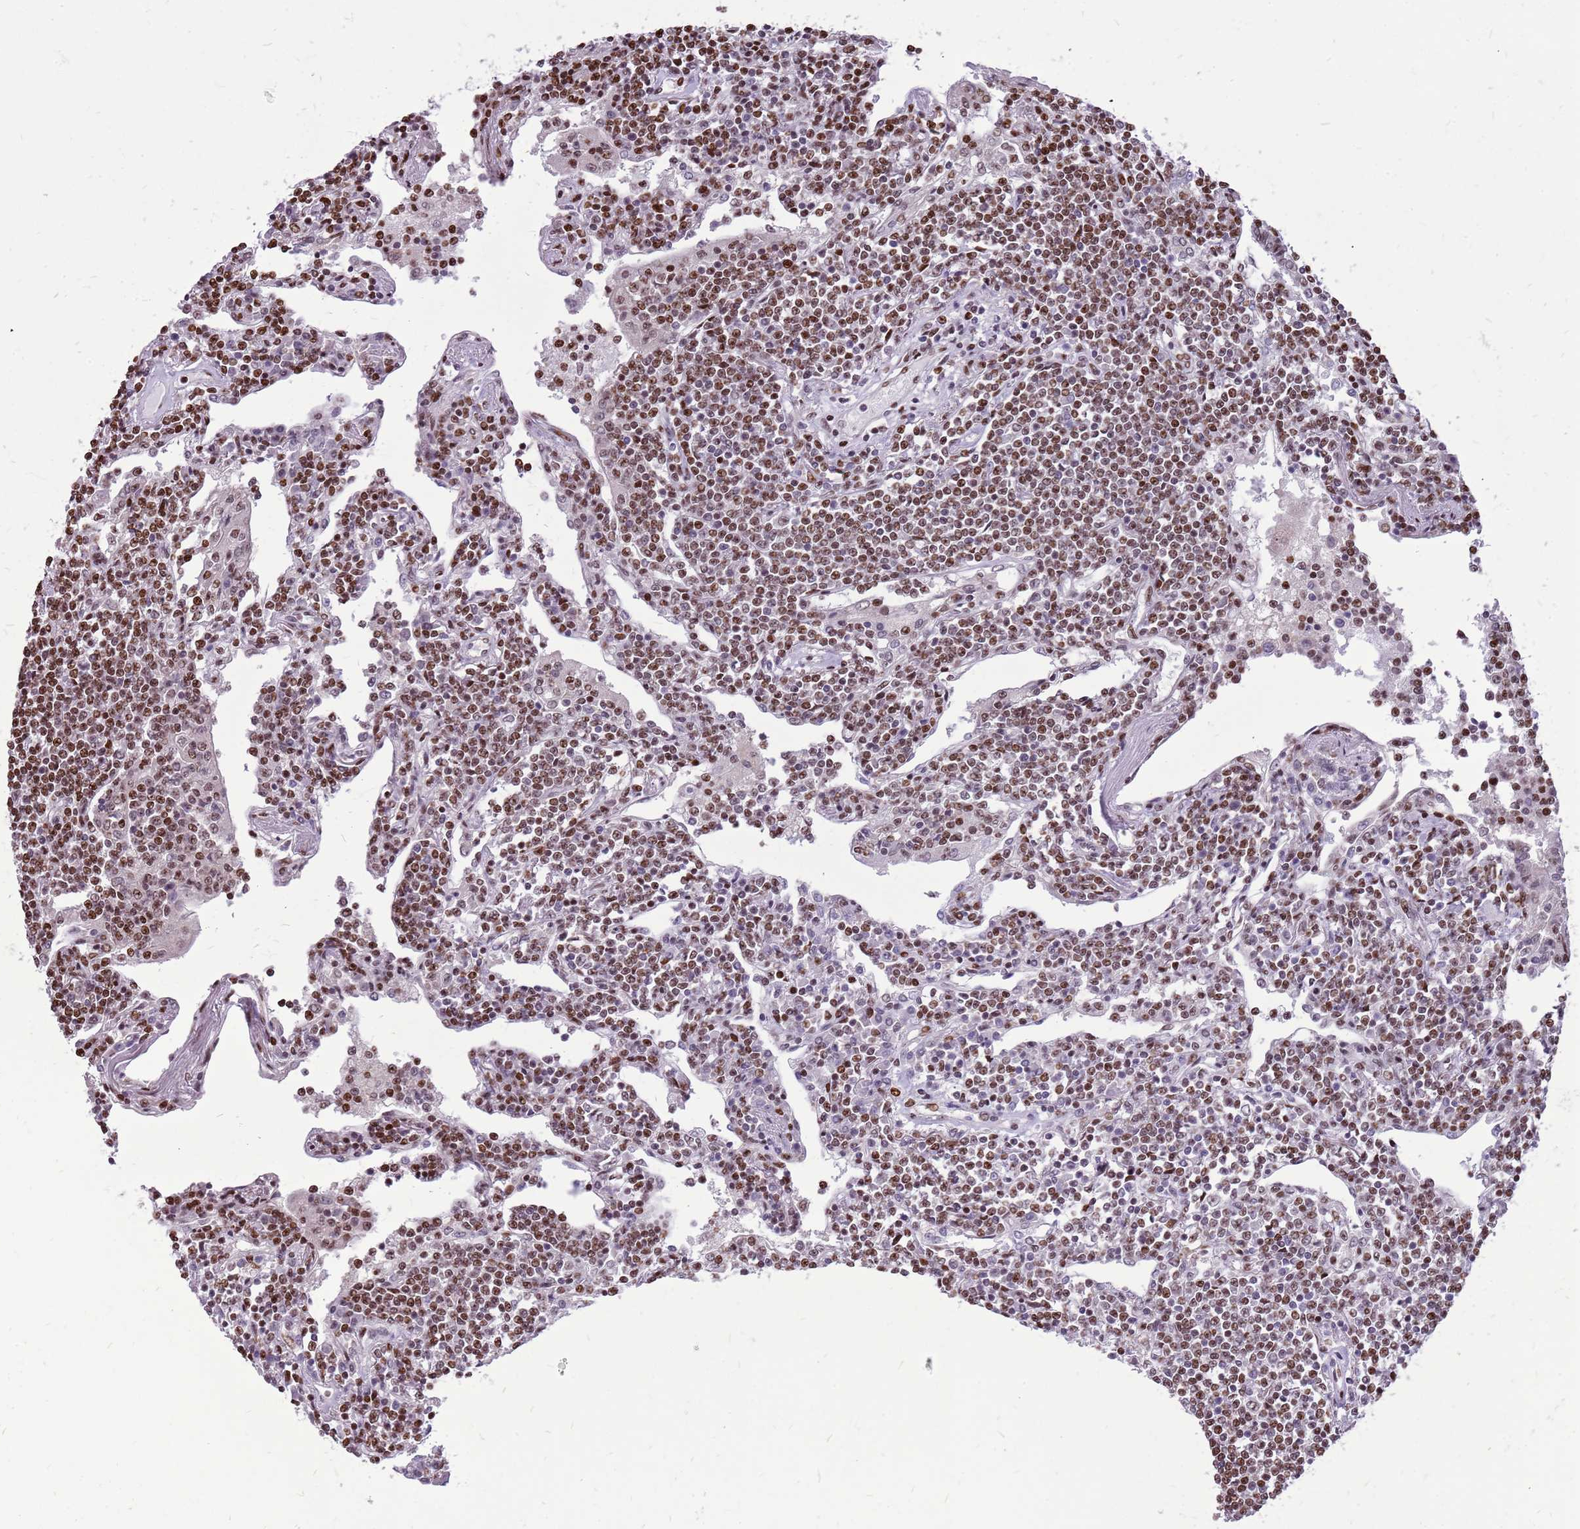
{"staining": {"intensity": "moderate", "quantity": ">75%", "location": "nuclear"}, "tissue": "lymphoma", "cell_type": "Tumor cells", "image_type": "cancer", "snomed": [{"axis": "morphology", "description": "Malignant lymphoma, non-Hodgkin's type, Low grade"}, {"axis": "topography", "description": "Lung"}], "caption": "Immunohistochemical staining of low-grade malignant lymphoma, non-Hodgkin's type exhibits medium levels of moderate nuclear positivity in about >75% of tumor cells.", "gene": "WASHC4", "patient": {"sex": "female", "age": 71}}